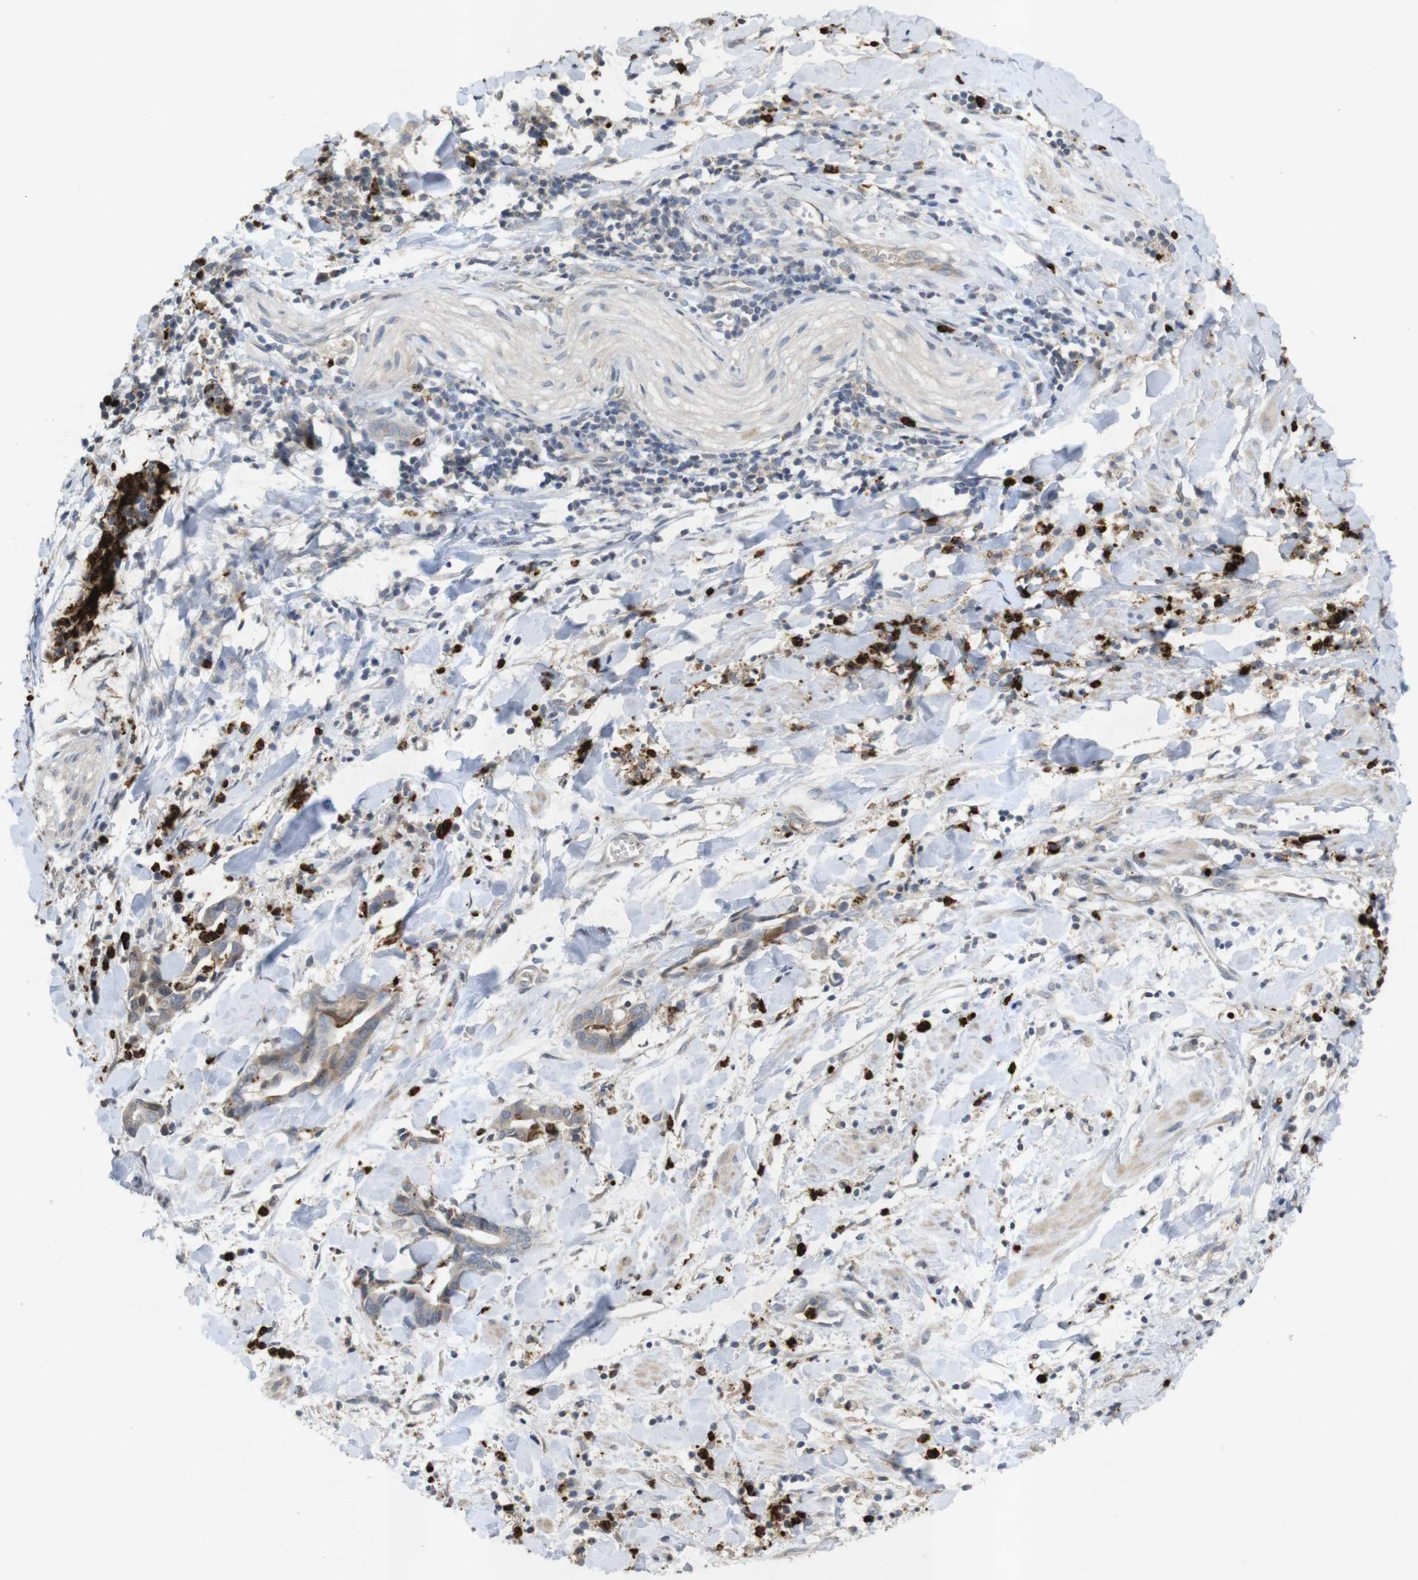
{"staining": {"intensity": "weak", "quantity": ">75%", "location": "cytoplasmic/membranous"}, "tissue": "cervical cancer", "cell_type": "Tumor cells", "image_type": "cancer", "snomed": [{"axis": "morphology", "description": "Adenocarcinoma, NOS"}, {"axis": "topography", "description": "Cervix"}], "caption": "Protein staining of cervical cancer tissue displays weak cytoplasmic/membranous staining in approximately >75% of tumor cells.", "gene": "TSPAN14", "patient": {"sex": "female", "age": 44}}